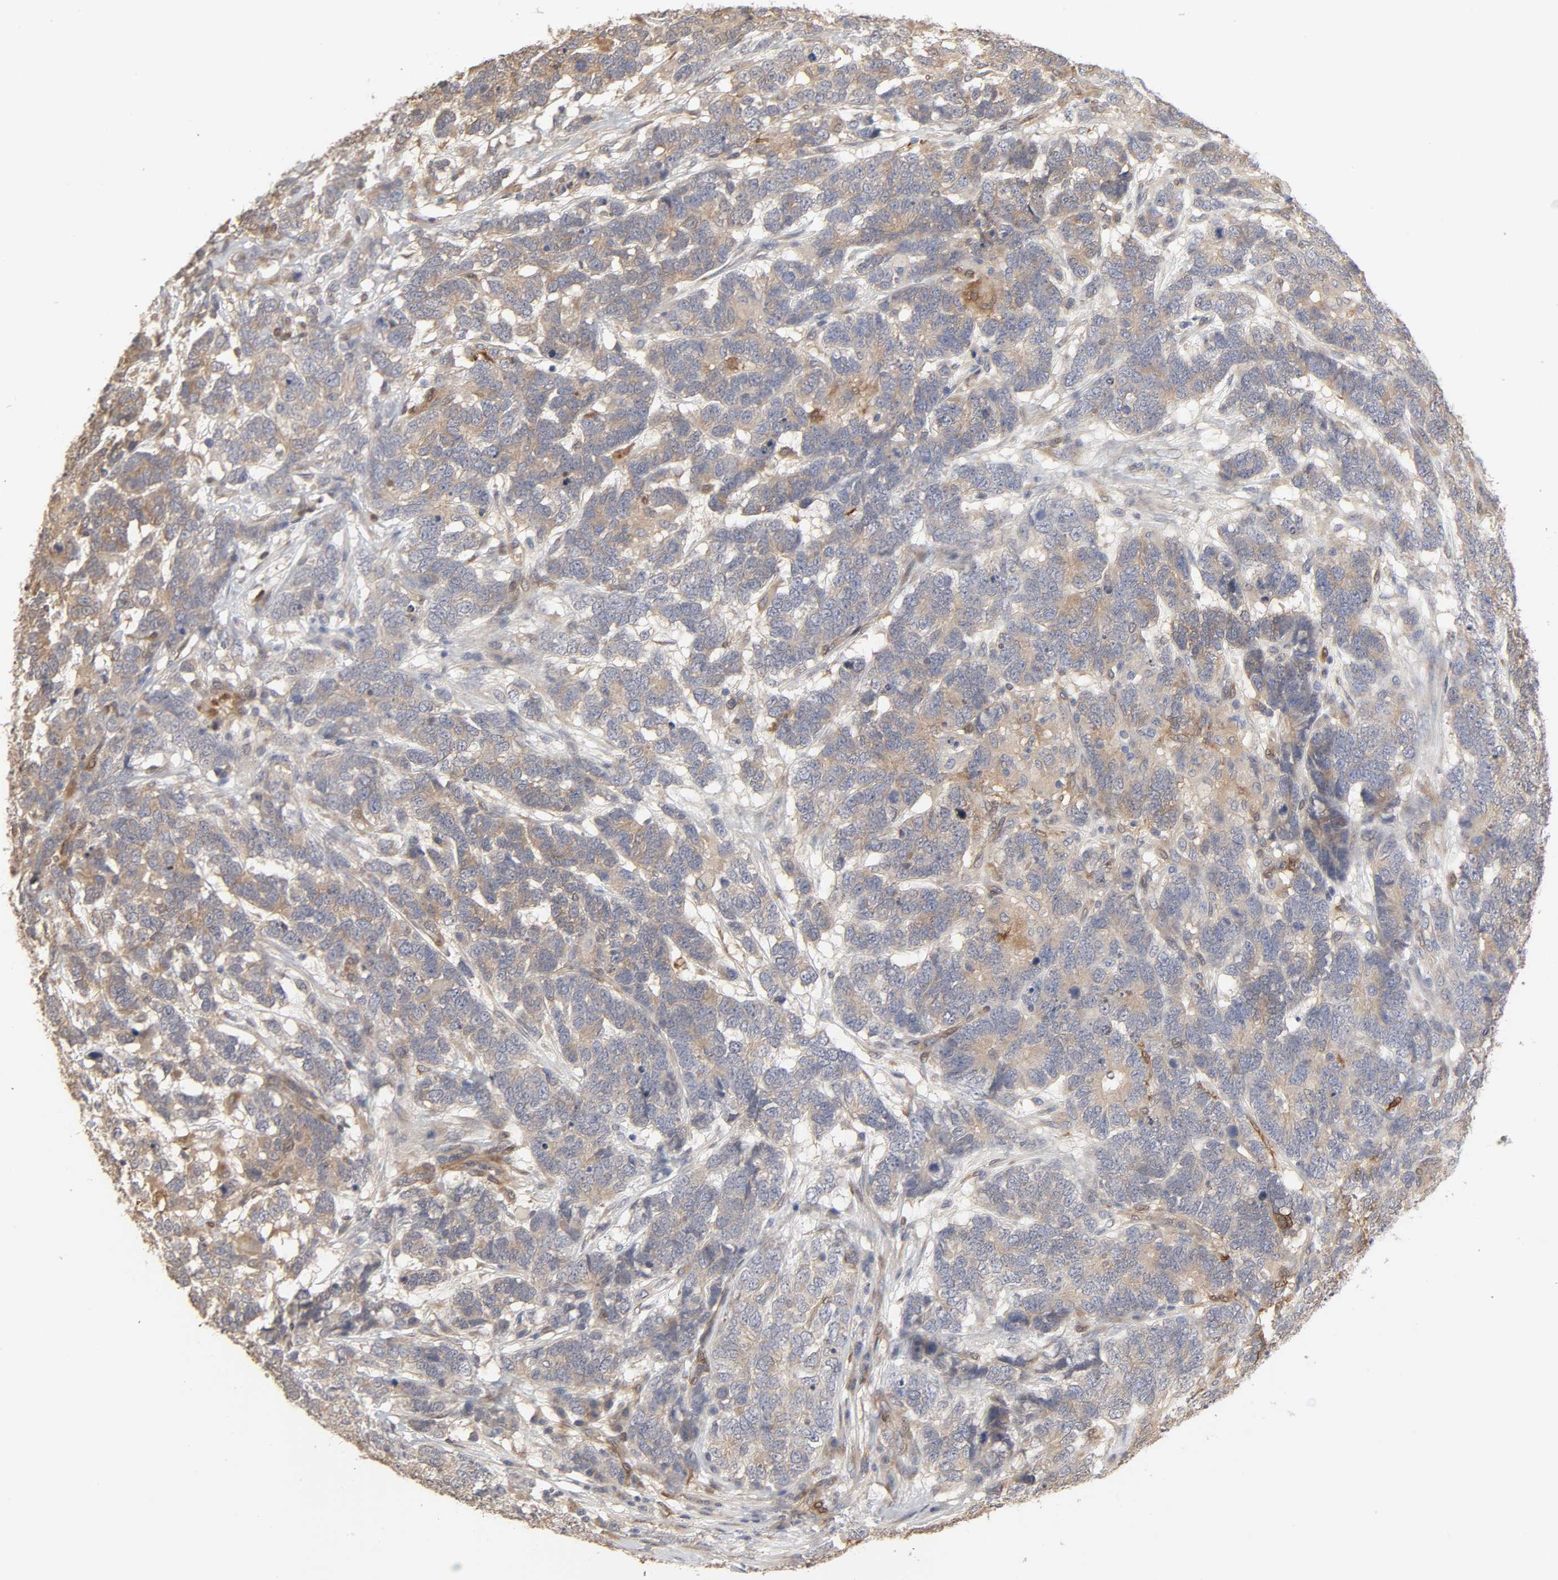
{"staining": {"intensity": "moderate", "quantity": "<25%", "location": "cytoplasmic/membranous"}, "tissue": "testis cancer", "cell_type": "Tumor cells", "image_type": "cancer", "snomed": [{"axis": "morphology", "description": "Carcinoma, Embryonal, NOS"}, {"axis": "topography", "description": "Testis"}], "caption": "Embryonal carcinoma (testis) was stained to show a protein in brown. There is low levels of moderate cytoplasmic/membranous expression in about <25% of tumor cells. (brown staining indicates protein expression, while blue staining denotes nuclei).", "gene": "NDRG2", "patient": {"sex": "male", "age": 26}}